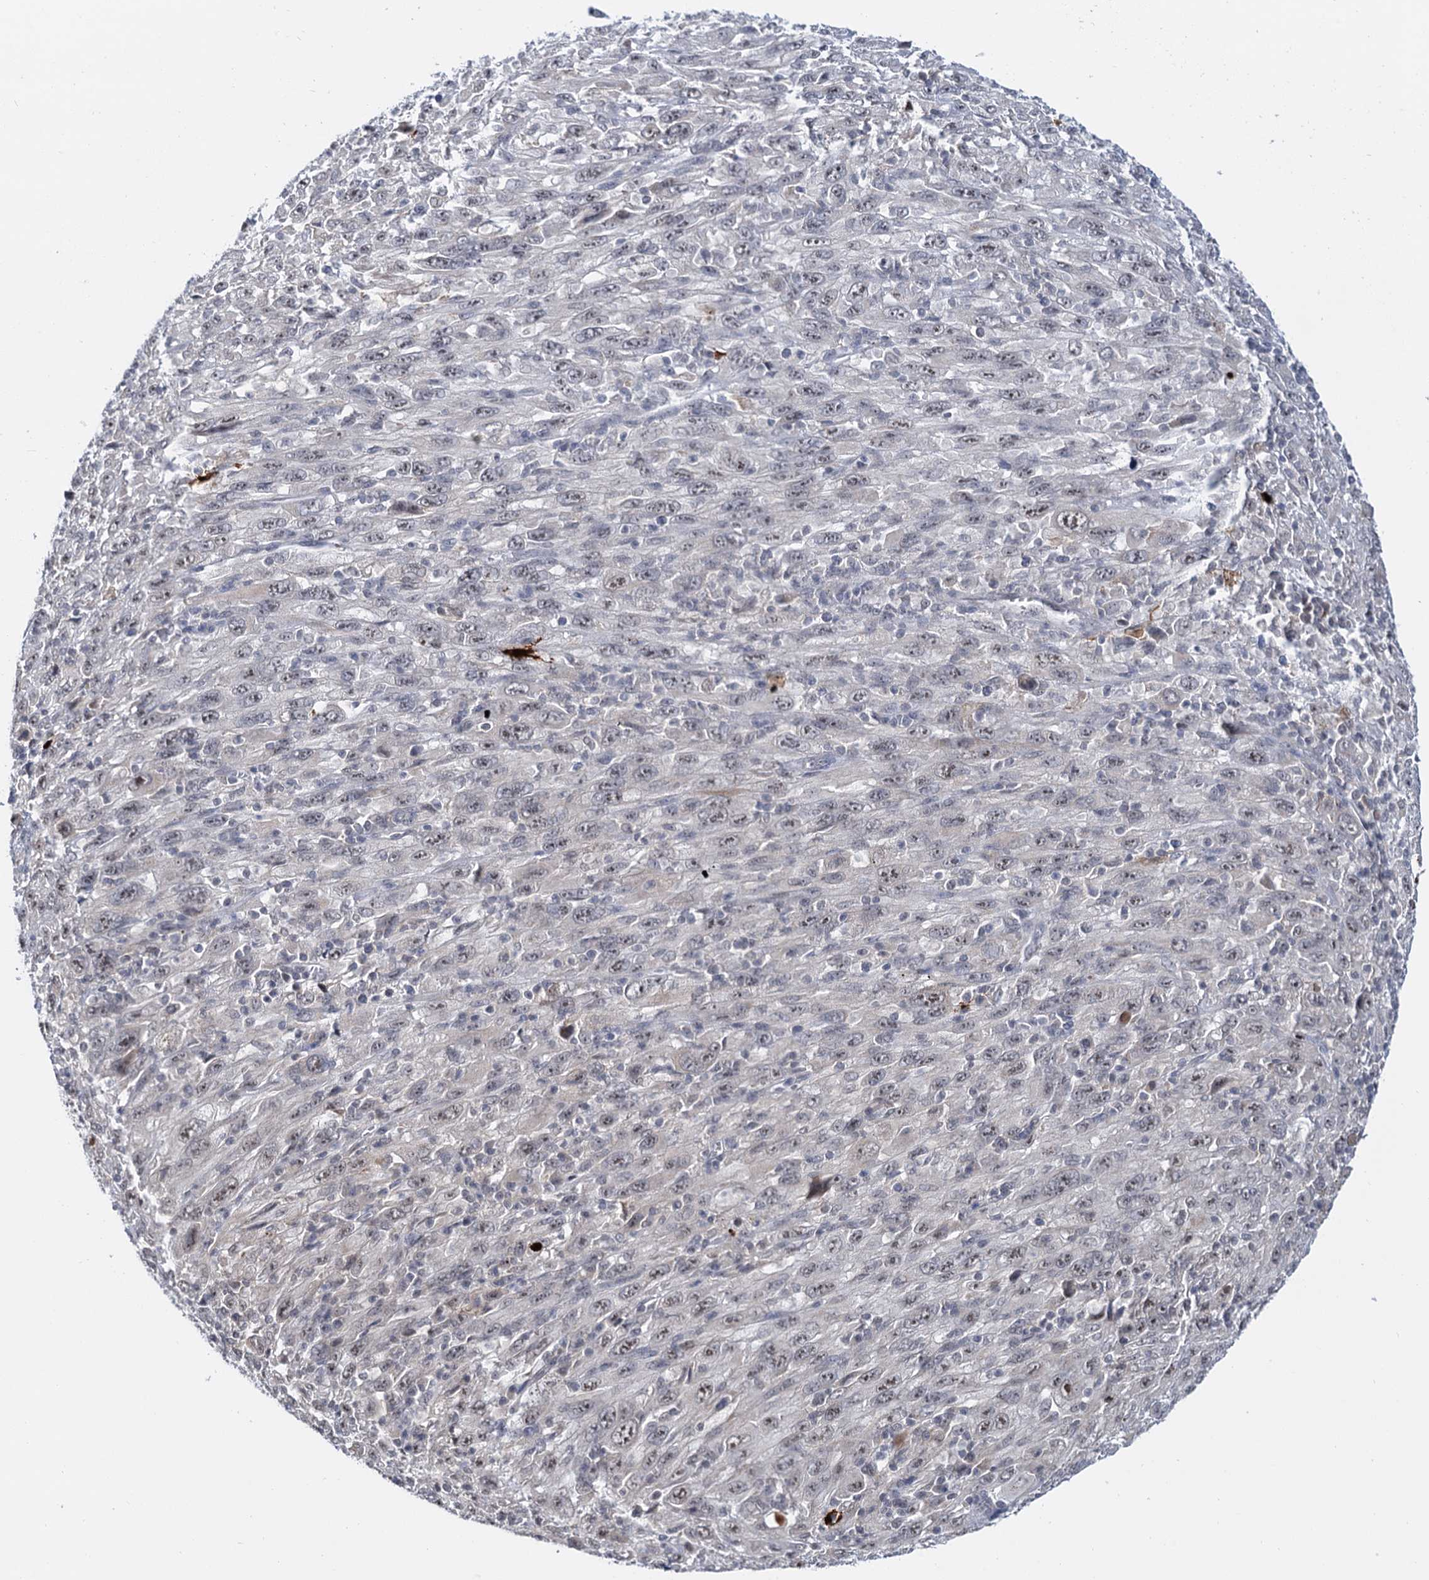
{"staining": {"intensity": "negative", "quantity": "none", "location": "none"}, "tissue": "melanoma", "cell_type": "Tumor cells", "image_type": "cancer", "snomed": [{"axis": "morphology", "description": "Malignant melanoma, Metastatic site"}, {"axis": "topography", "description": "Skin"}], "caption": "High magnification brightfield microscopy of melanoma stained with DAB (brown) and counterstained with hematoxylin (blue): tumor cells show no significant expression.", "gene": "NAT10", "patient": {"sex": "female", "age": 56}}